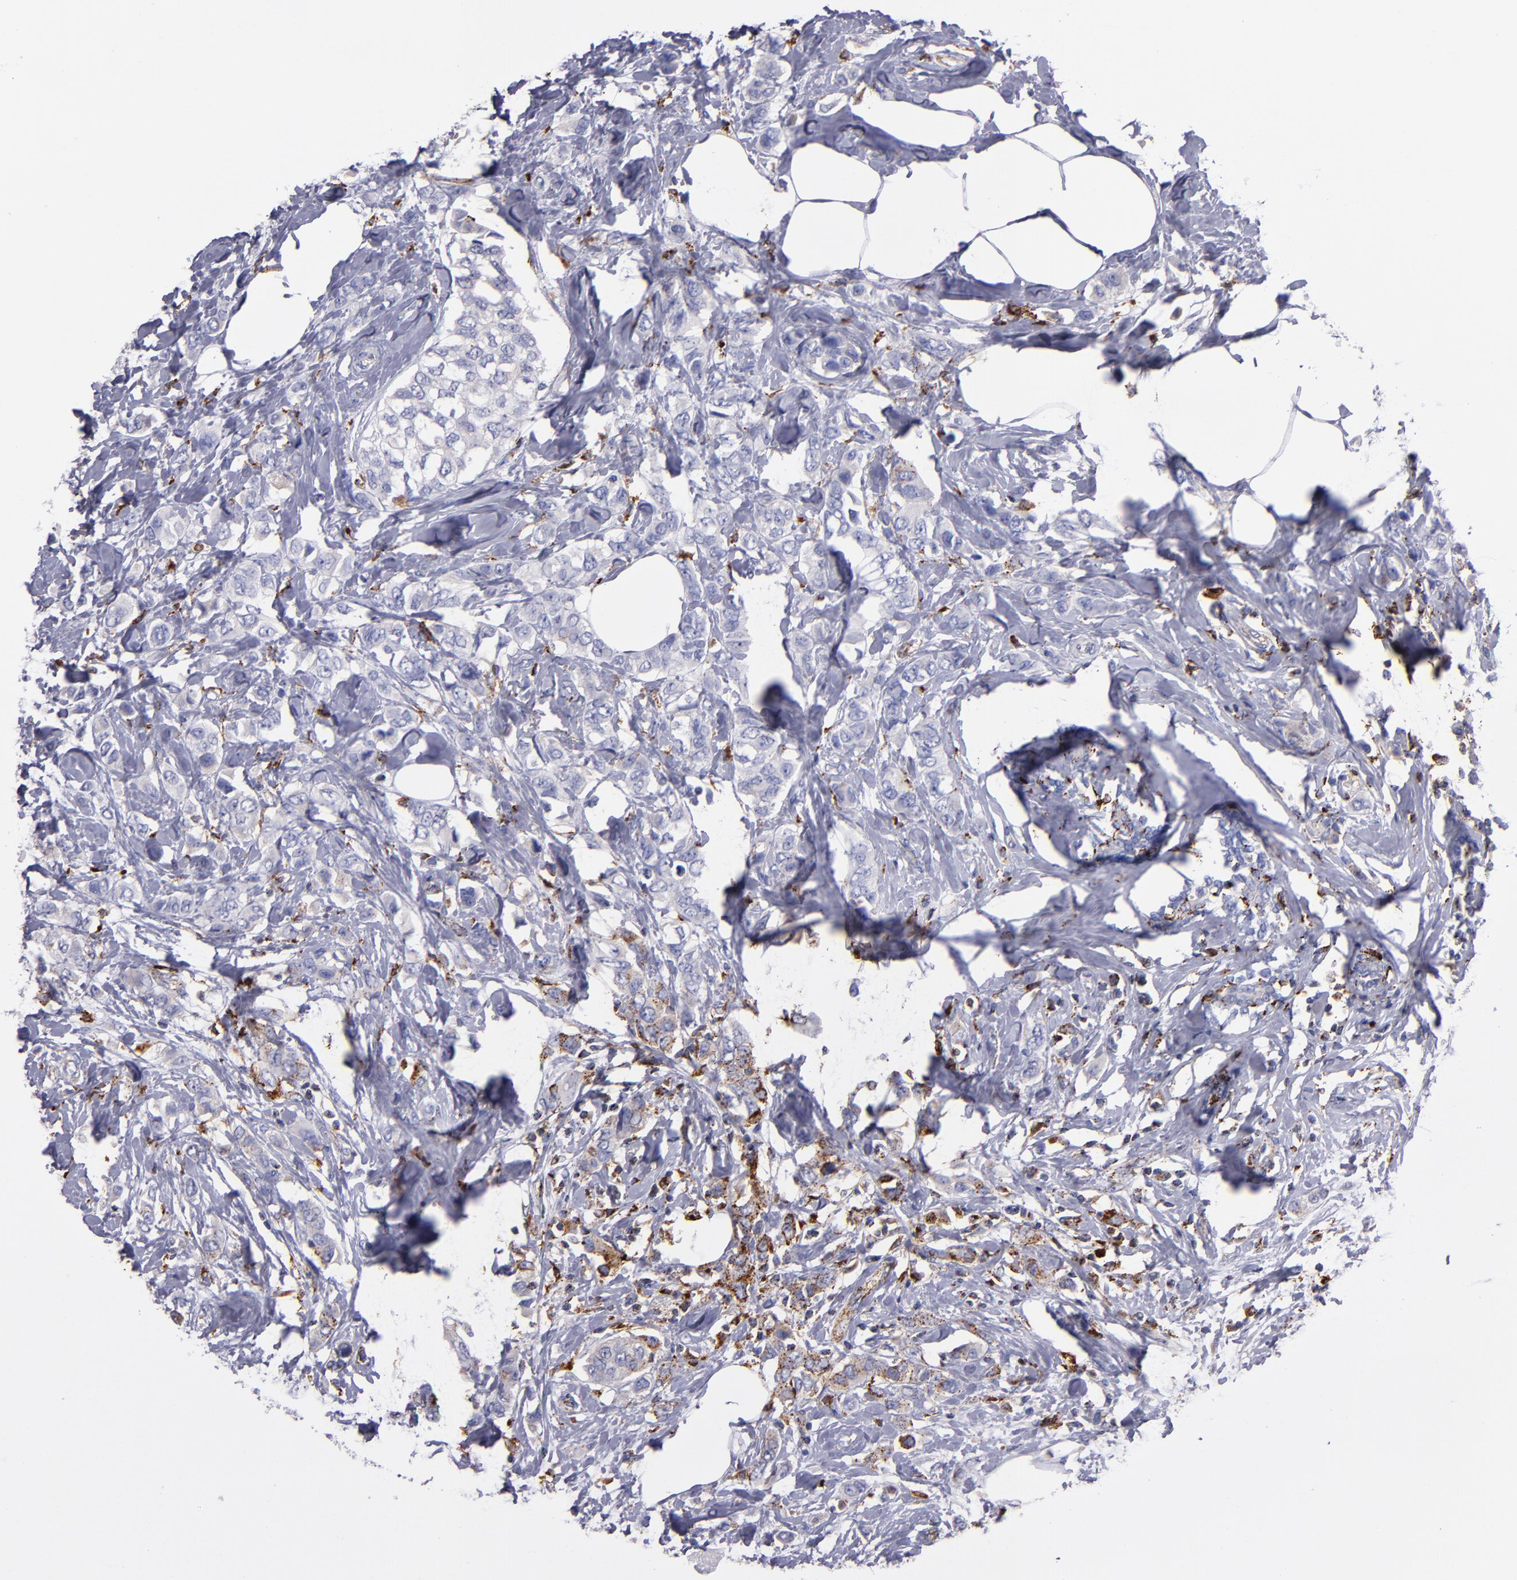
{"staining": {"intensity": "negative", "quantity": "none", "location": "none"}, "tissue": "breast cancer", "cell_type": "Tumor cells", "image_type": "cancer", "snomed": [{"axis": "morphology", "description": "Normal tissue, NOS"}, {"axis": "morphology", "description": "Duct carcinoma"}, {"axis": "topography", "description": "Breast"}], "caption": "This micrograph is of infiltrating ductal carcinoma (breast) stained with immunohistochemistry (IHC) to label a protein in brown with the nuclei are counter-stained blue. There is no staining in tumor cells.", "gene": "CTSS", "patient": {"sex": "female", "age": 50}}